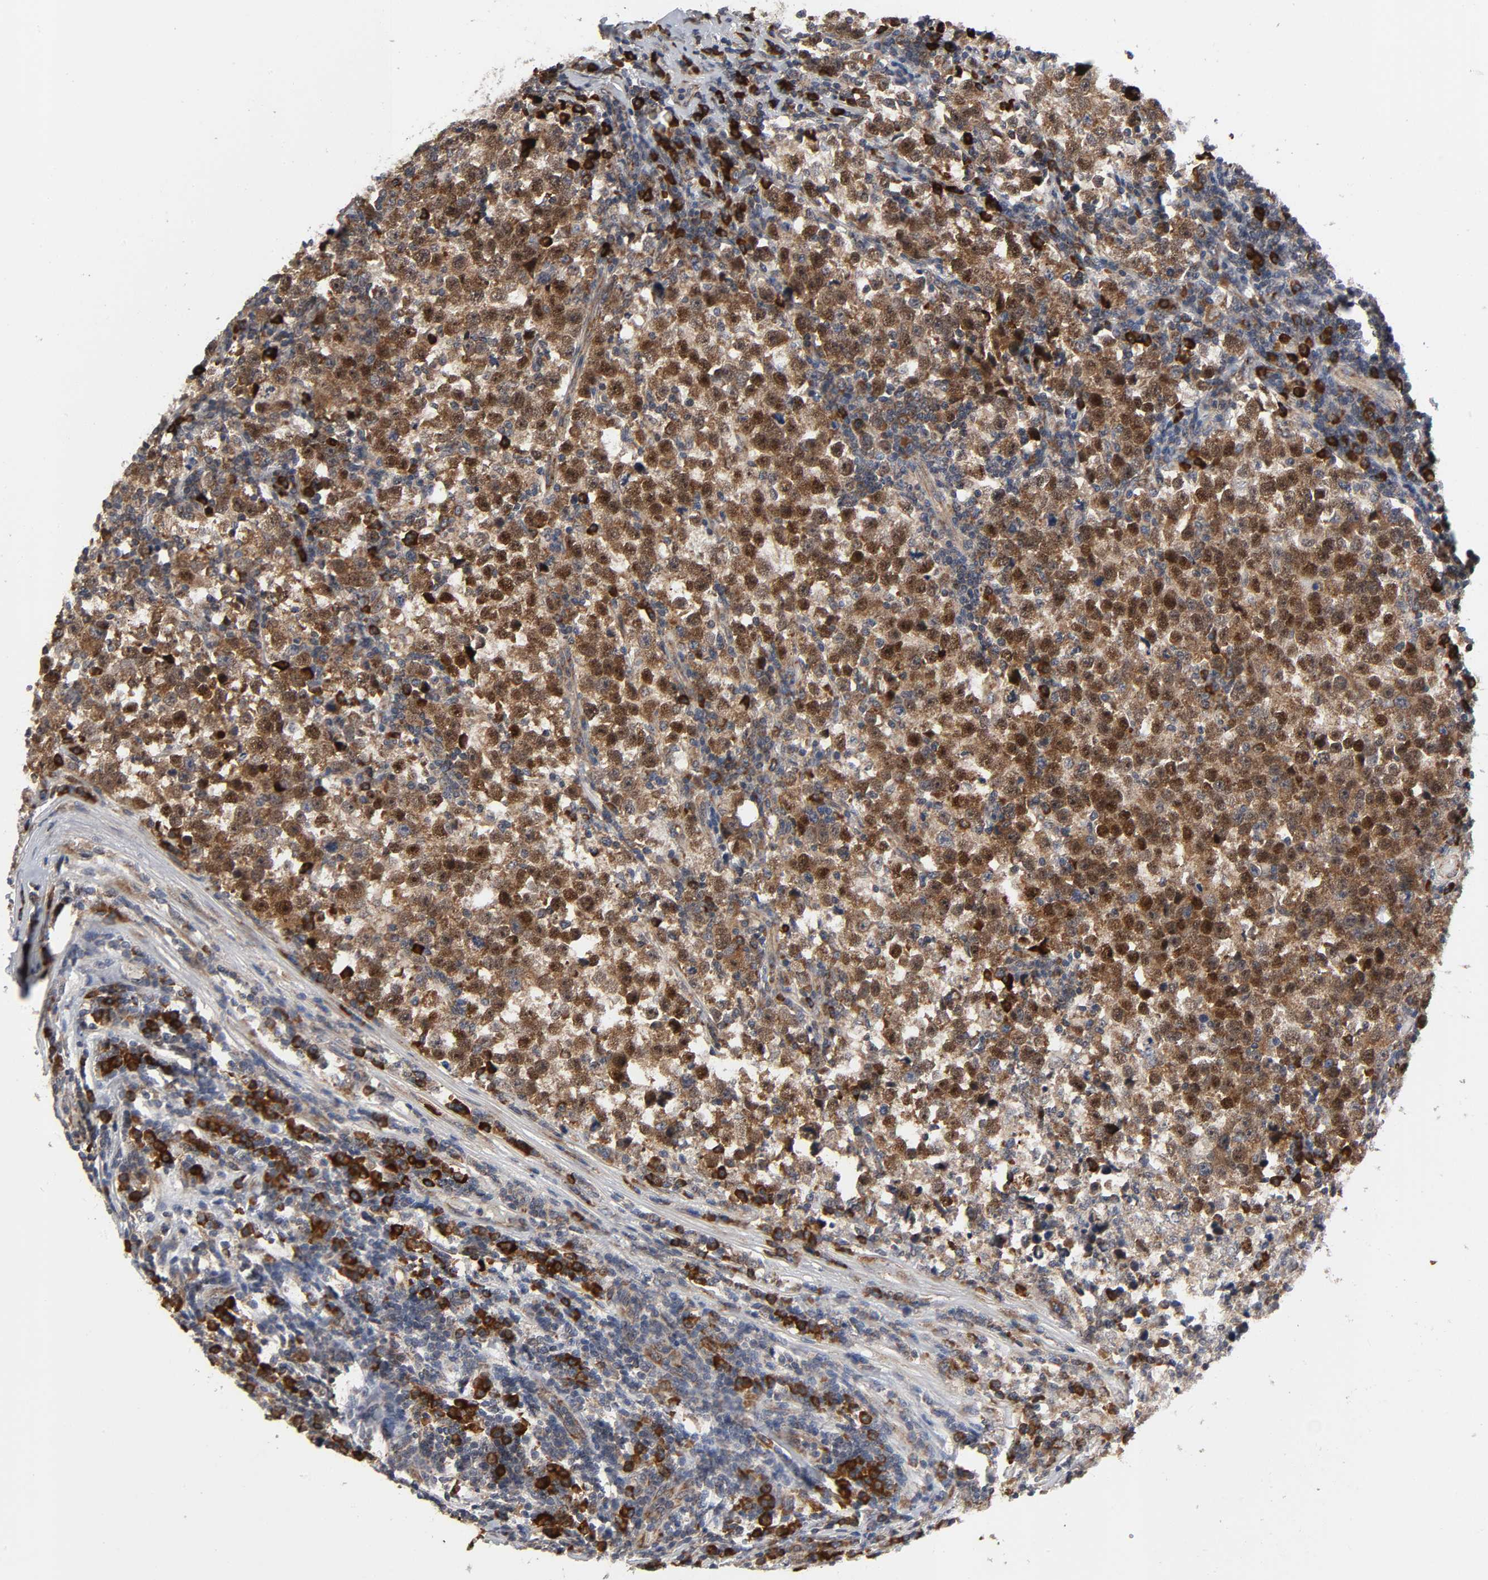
{"staining": {"intensity": "strong", "quantity": ">75%", "location": "cytoplasmic/membranous,nuclear"}, "tissue": "testis cancer", "cell_type": "Tumor cells", "image_type": "cancer", "snomed": [{"axis": "morphology", "description": "Seminoma, NOS"}, {"axis": "topography", "description": "Testis"}], "caption": "Protein expression analysis of seminoma (testis) displays strong cytoplasmic/membranous and nuclear positivity in about >75% of tumor cells.", "gene": "SLC30A9", "patient": {"sex": "male", "age": 43}}